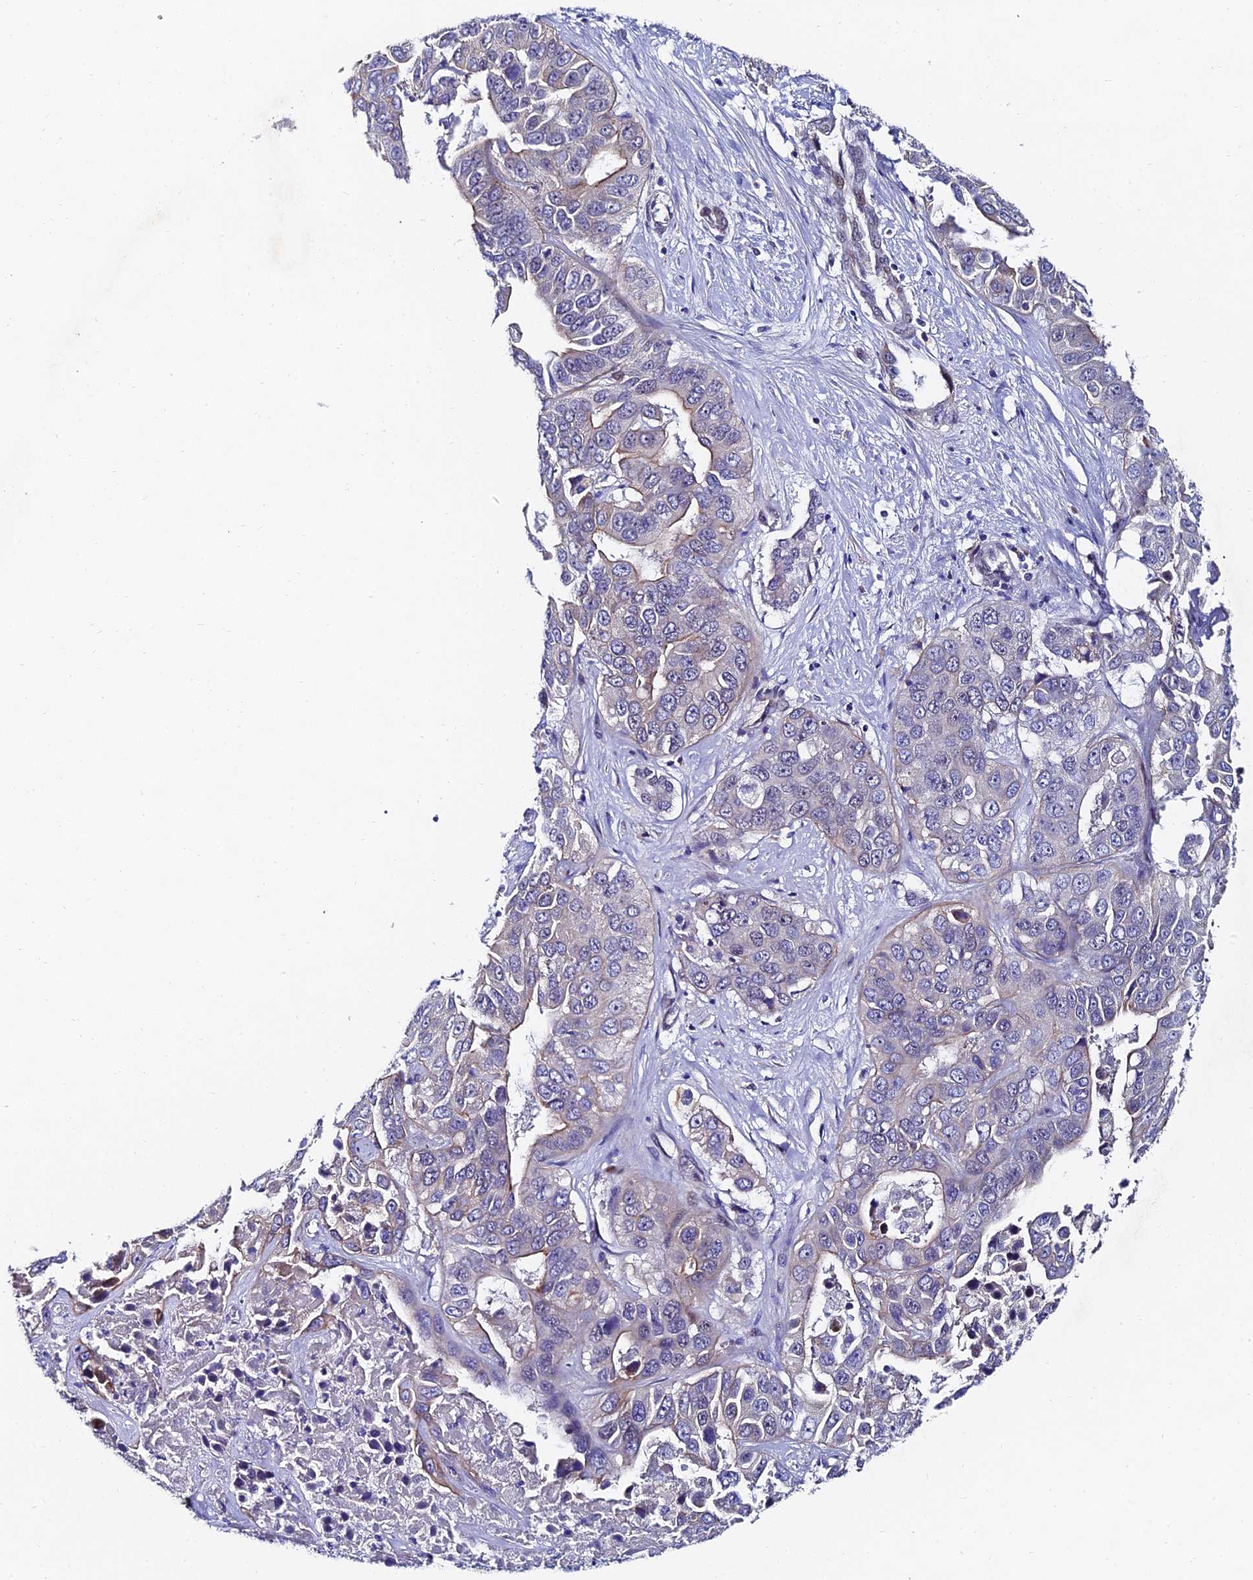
{"staining": {"intensity": "weak", "quantity": "<25%", "location": "cytoplasmic/membranous"}, "tissue": "liver cancer", "cell_type": "Tumor cells", "image_type": "cancer", "snomed": [{"axis": "morphology", "description": "Cholangiocarcinoma"}, {"axis": "topography", "description": "Liver"}], "caption": "There is no significant positivity in tumor cells of liver cholangiocarcinoma.", "gene": "TRIM24", "patient": {"sex": "female", "age": 52}}